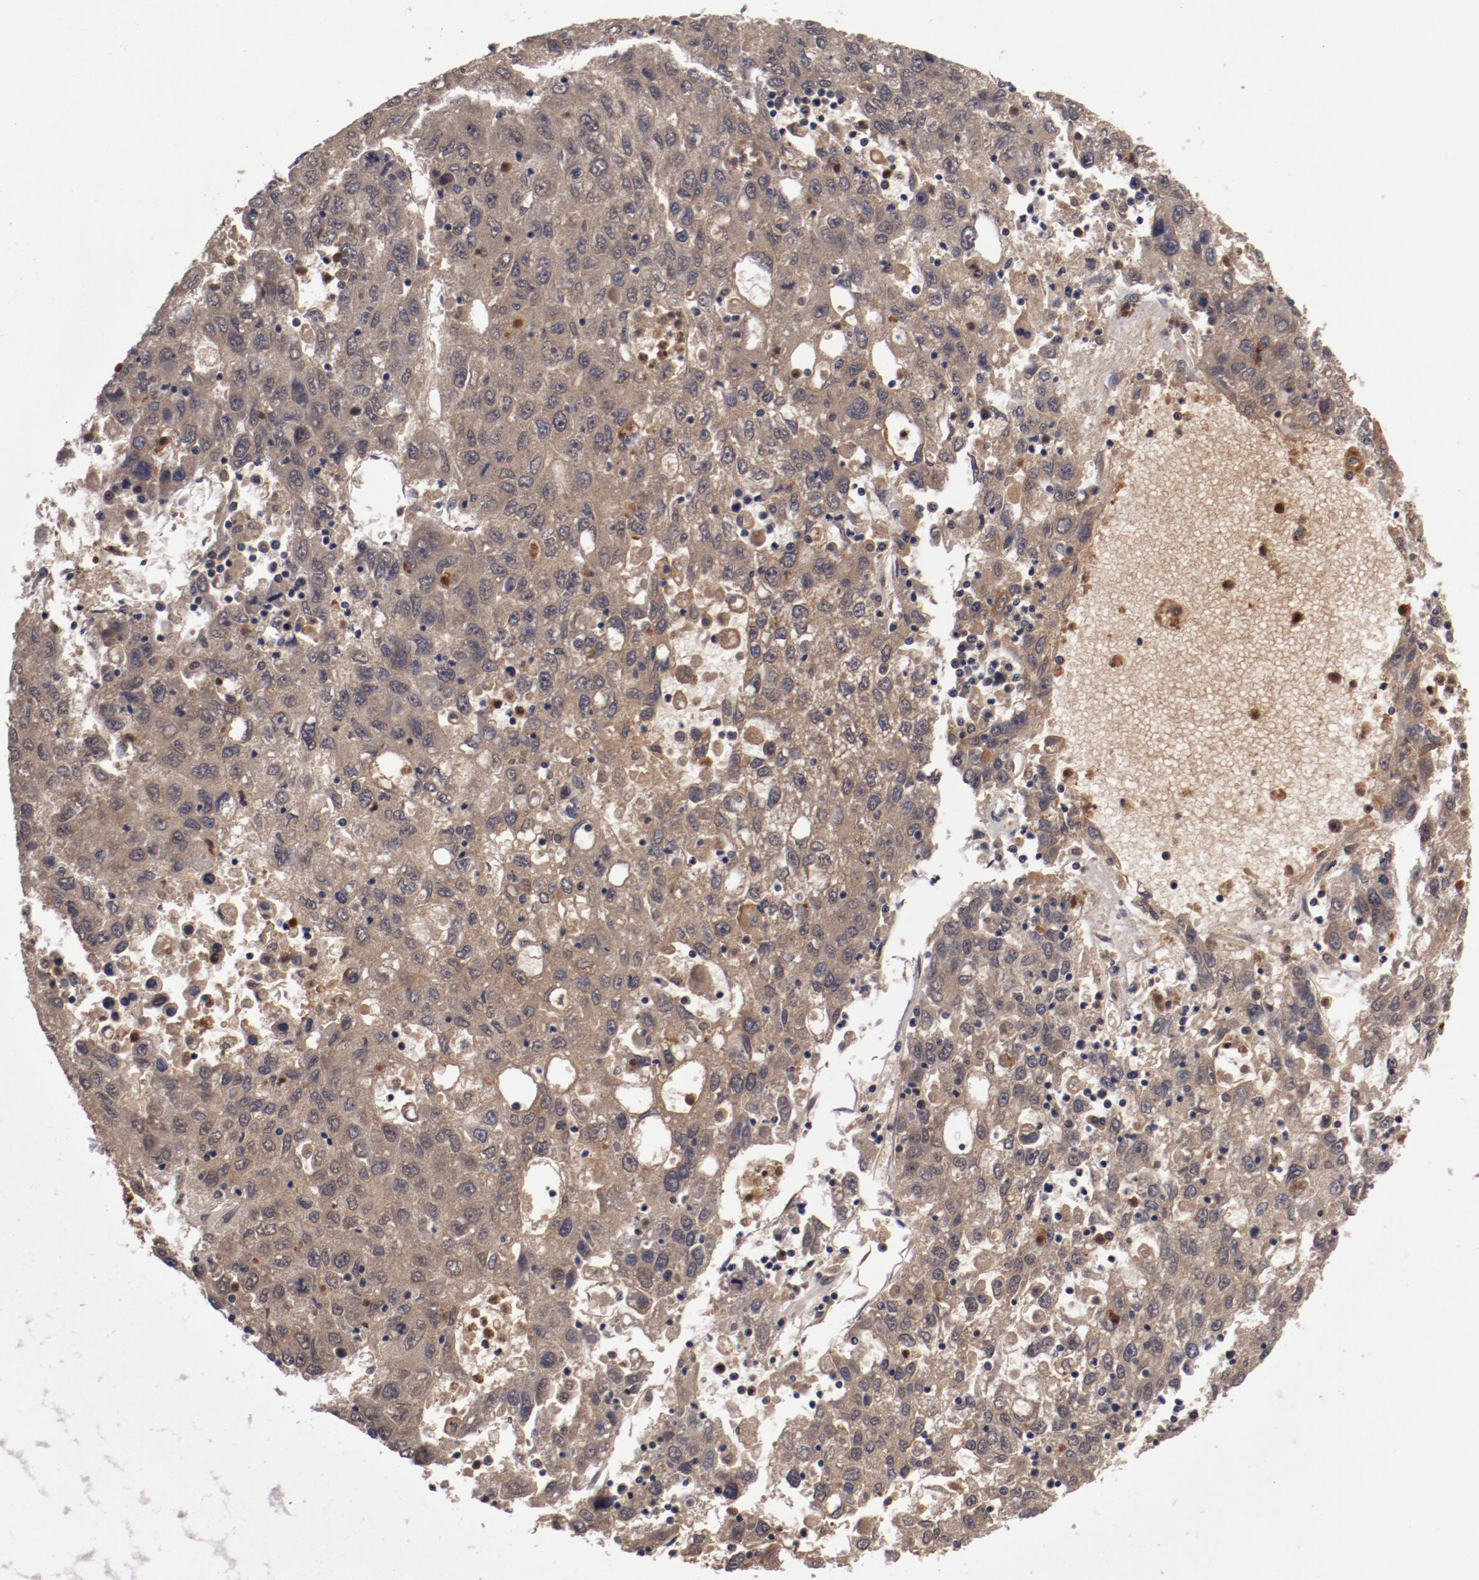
{"staining": {"intensity": "moderate", "quantity": ">75%", "location": "cytoplasmic/membranous"}, "tissue": "liver cancer", "cell_type": "Tumor cells", "image_type": "cancer", "snomed": [{"axis": "morphology", "description": "Carcinoma, Hepatocellular, NOS"}, {"axis": "topography", "description": "Liver"}], "caption": "A medium amount of moderate cytoplasmic/membranous staining is seen in about >75% of tumor cells in hepatocellular carcinoma (liver) tissue. Ihc stains the protein of interest in brown and the nuclei are stained blue.", "gene": "SERPINA7", "patient": {"sex": "male", "age": 49}}